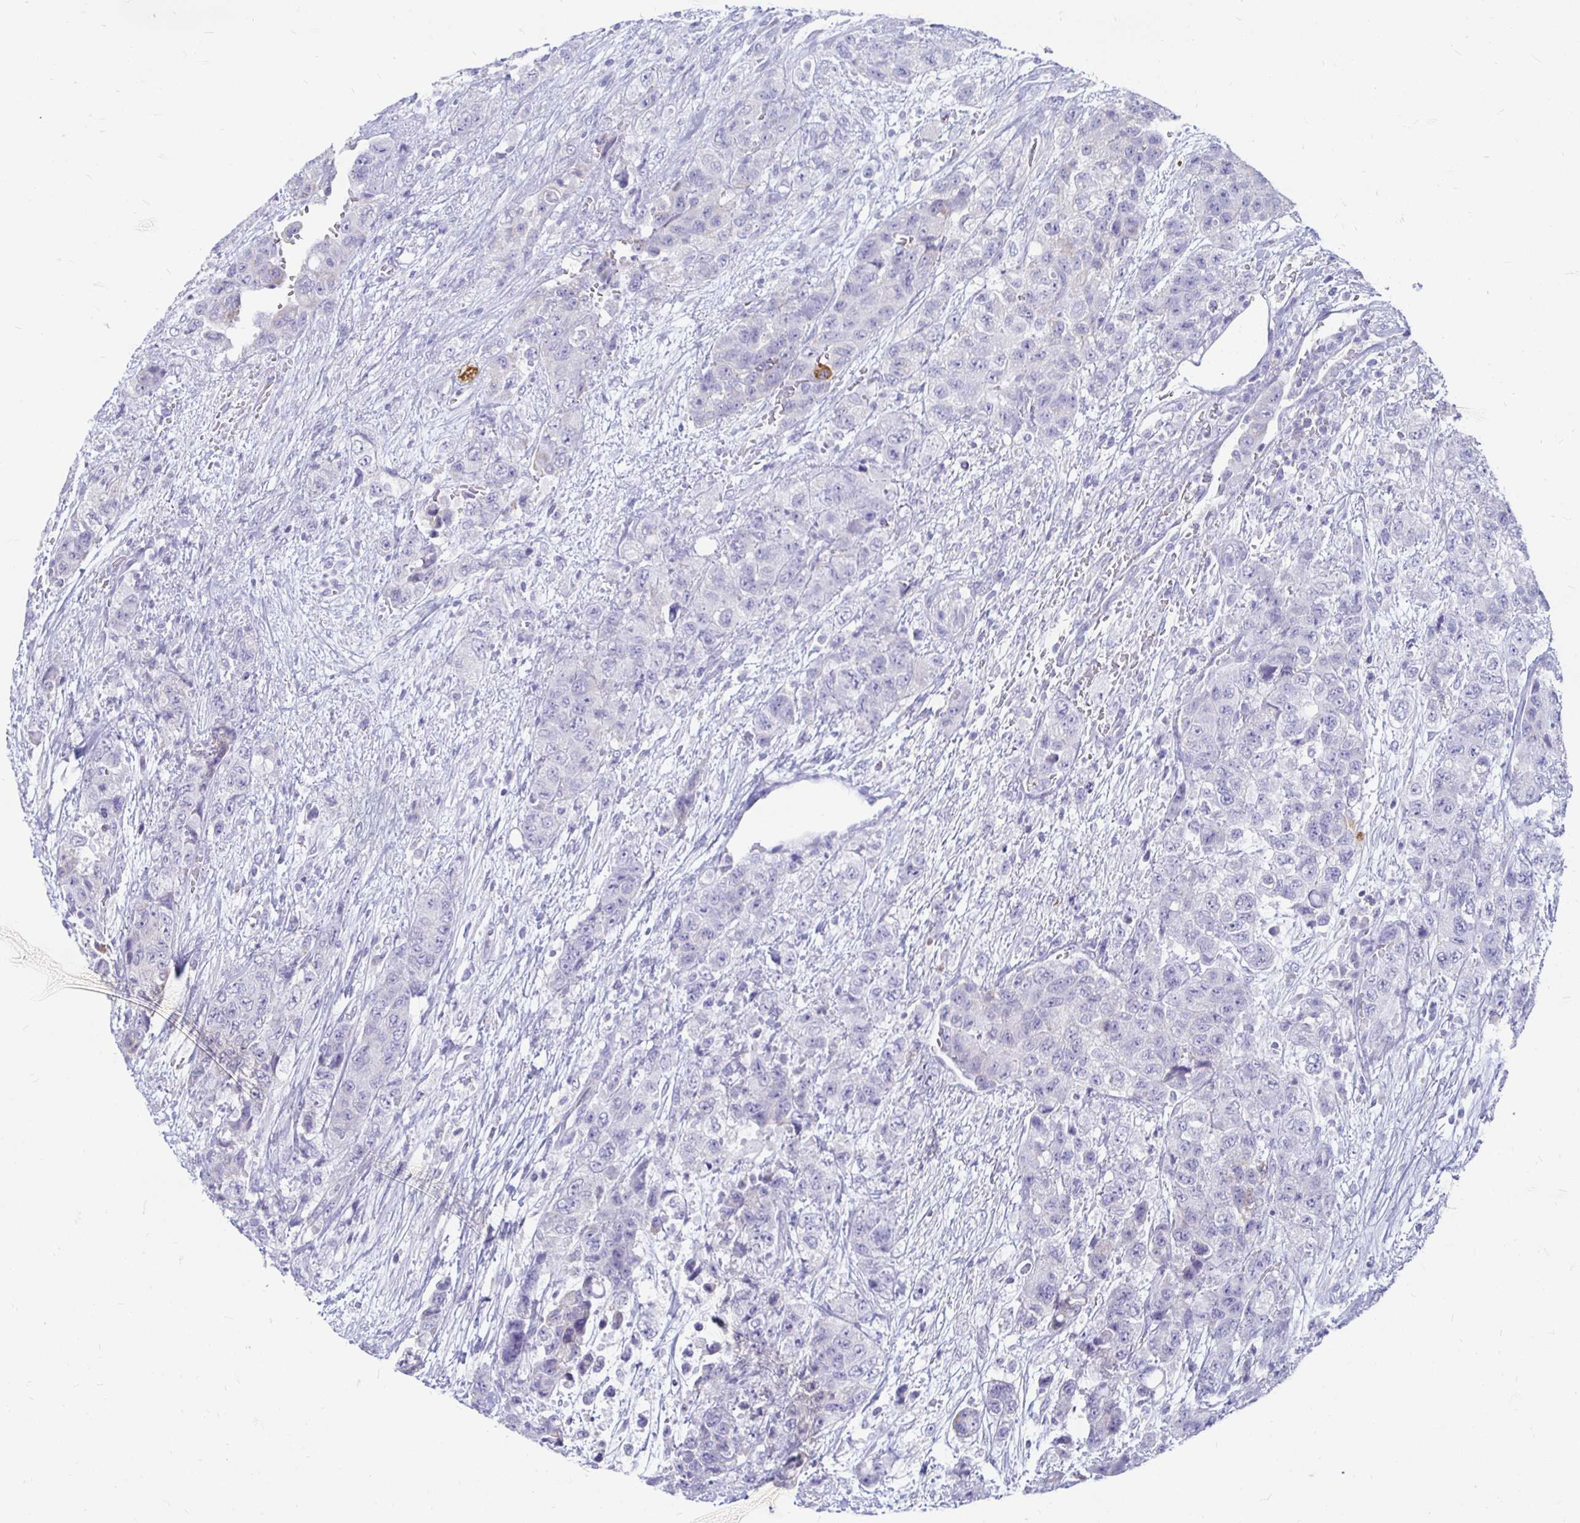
{"staining": {"intensity": "negative", "quantity": "none", "location": "none"}, "tissue": "urothelial cancer", "cell_type": "Tumor cells", "image_type": "cancer", "snomed": [{"axis": "morphology", "description": "Urothelial carcinoma, High grade"}, {"axis": "topography", "description": "Urinary bladder"}], "caption": "An image of human urothelial cancer is negative for staining in tumor cells.", "gene": "PEG10", "patient": {"sex": "female", "age": 78}}